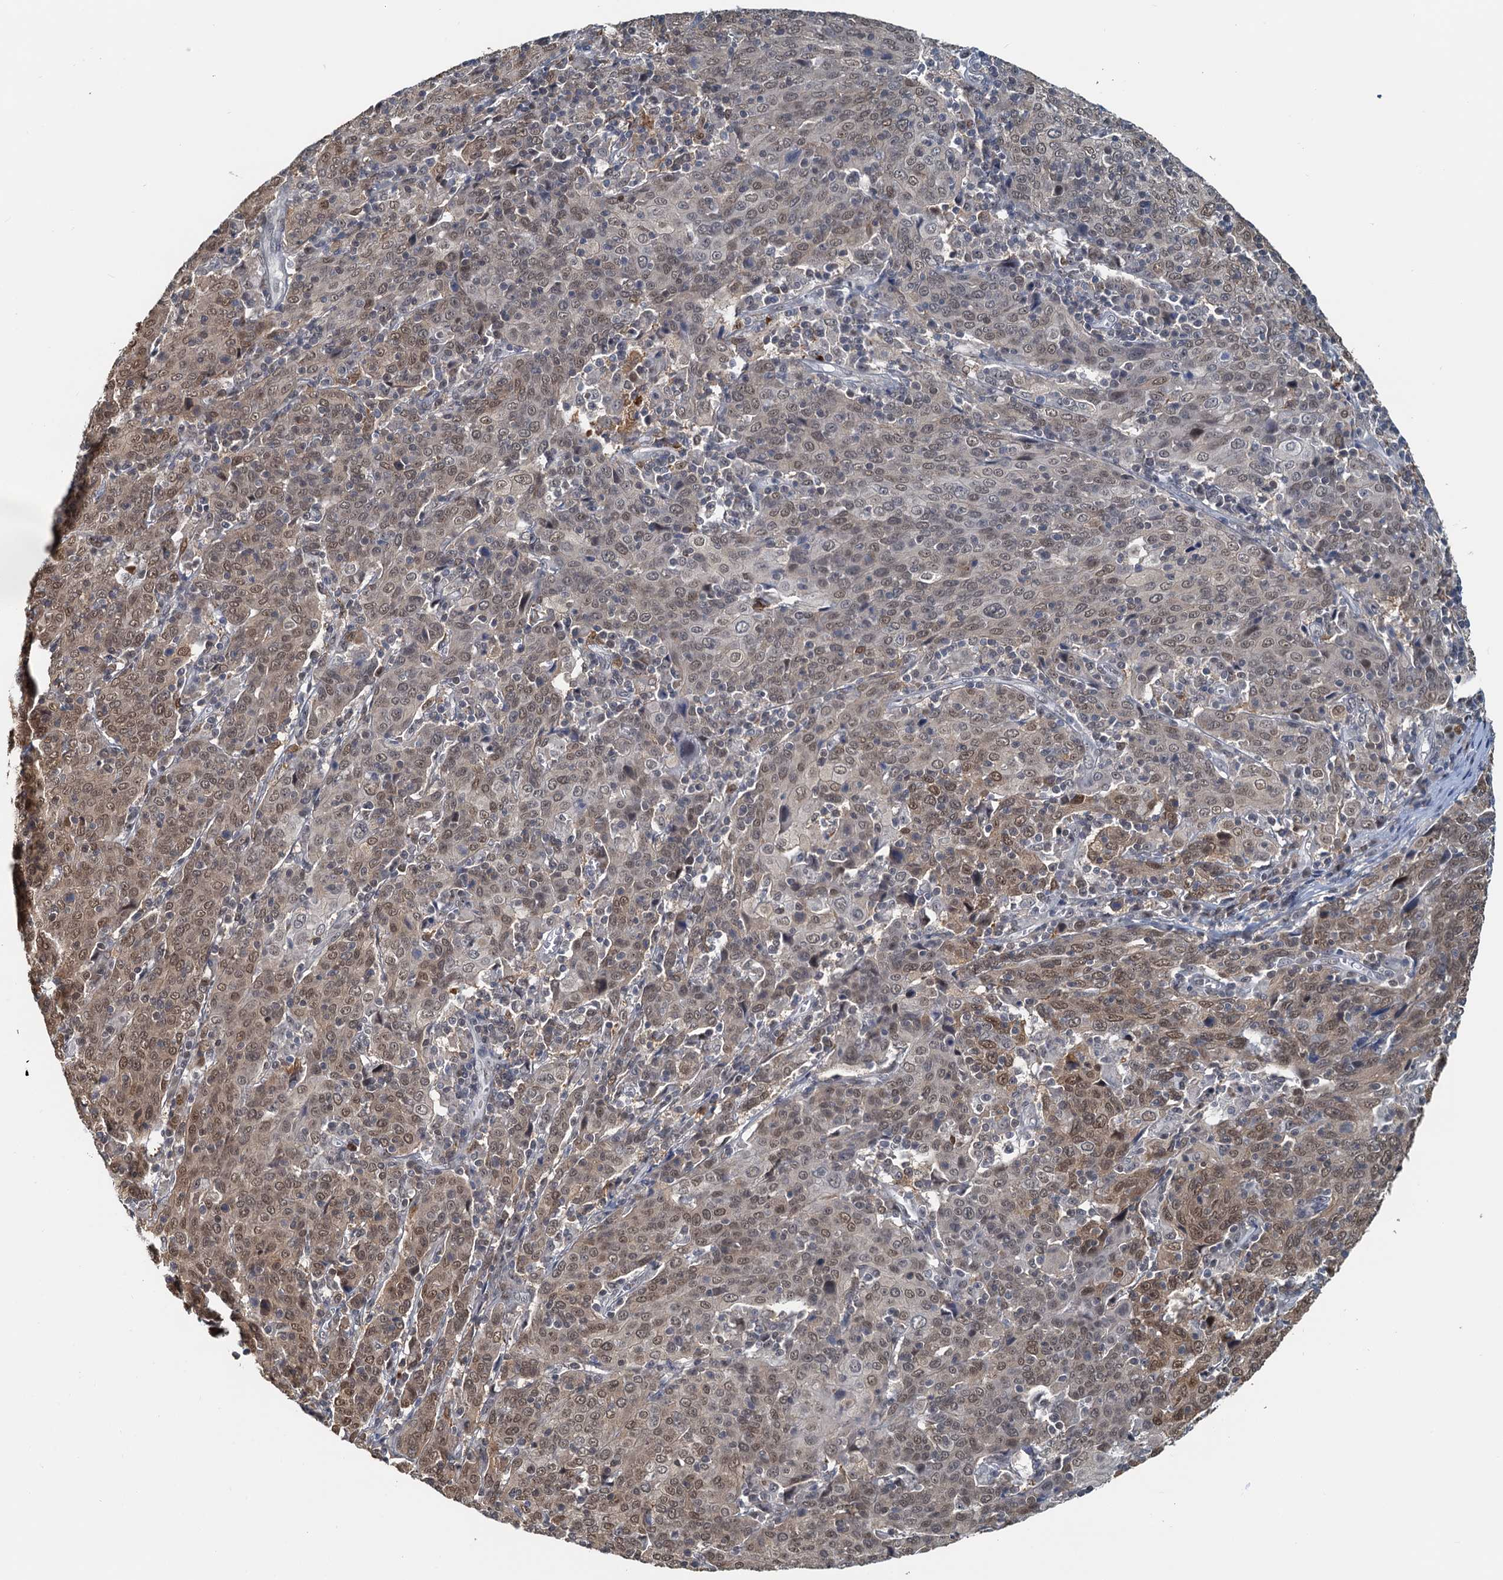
{"staining": {"intensity": "moderate", "quantity": "25%-75%", "location": "cytoplasmic/membranous,nuclear"}, "tissue": "cervical cancer", "cell_type": "Tumor cells", "image_type": "cancer", "snomed": [{"axis": "morphology", "description": "Squamous cell carcinoma, NOS"}, {"axis": "topography", "description": "Cervix"}], "caption": "The photomicrograph exhibits a brown stain indicating the presence of a protein in the cytoplasmic/membranous and nuclear of tumor cells in cervical squamous cell carcinoma.", "gene": "SPINDOC", "patient": {"sex": "female", "age": 67}}